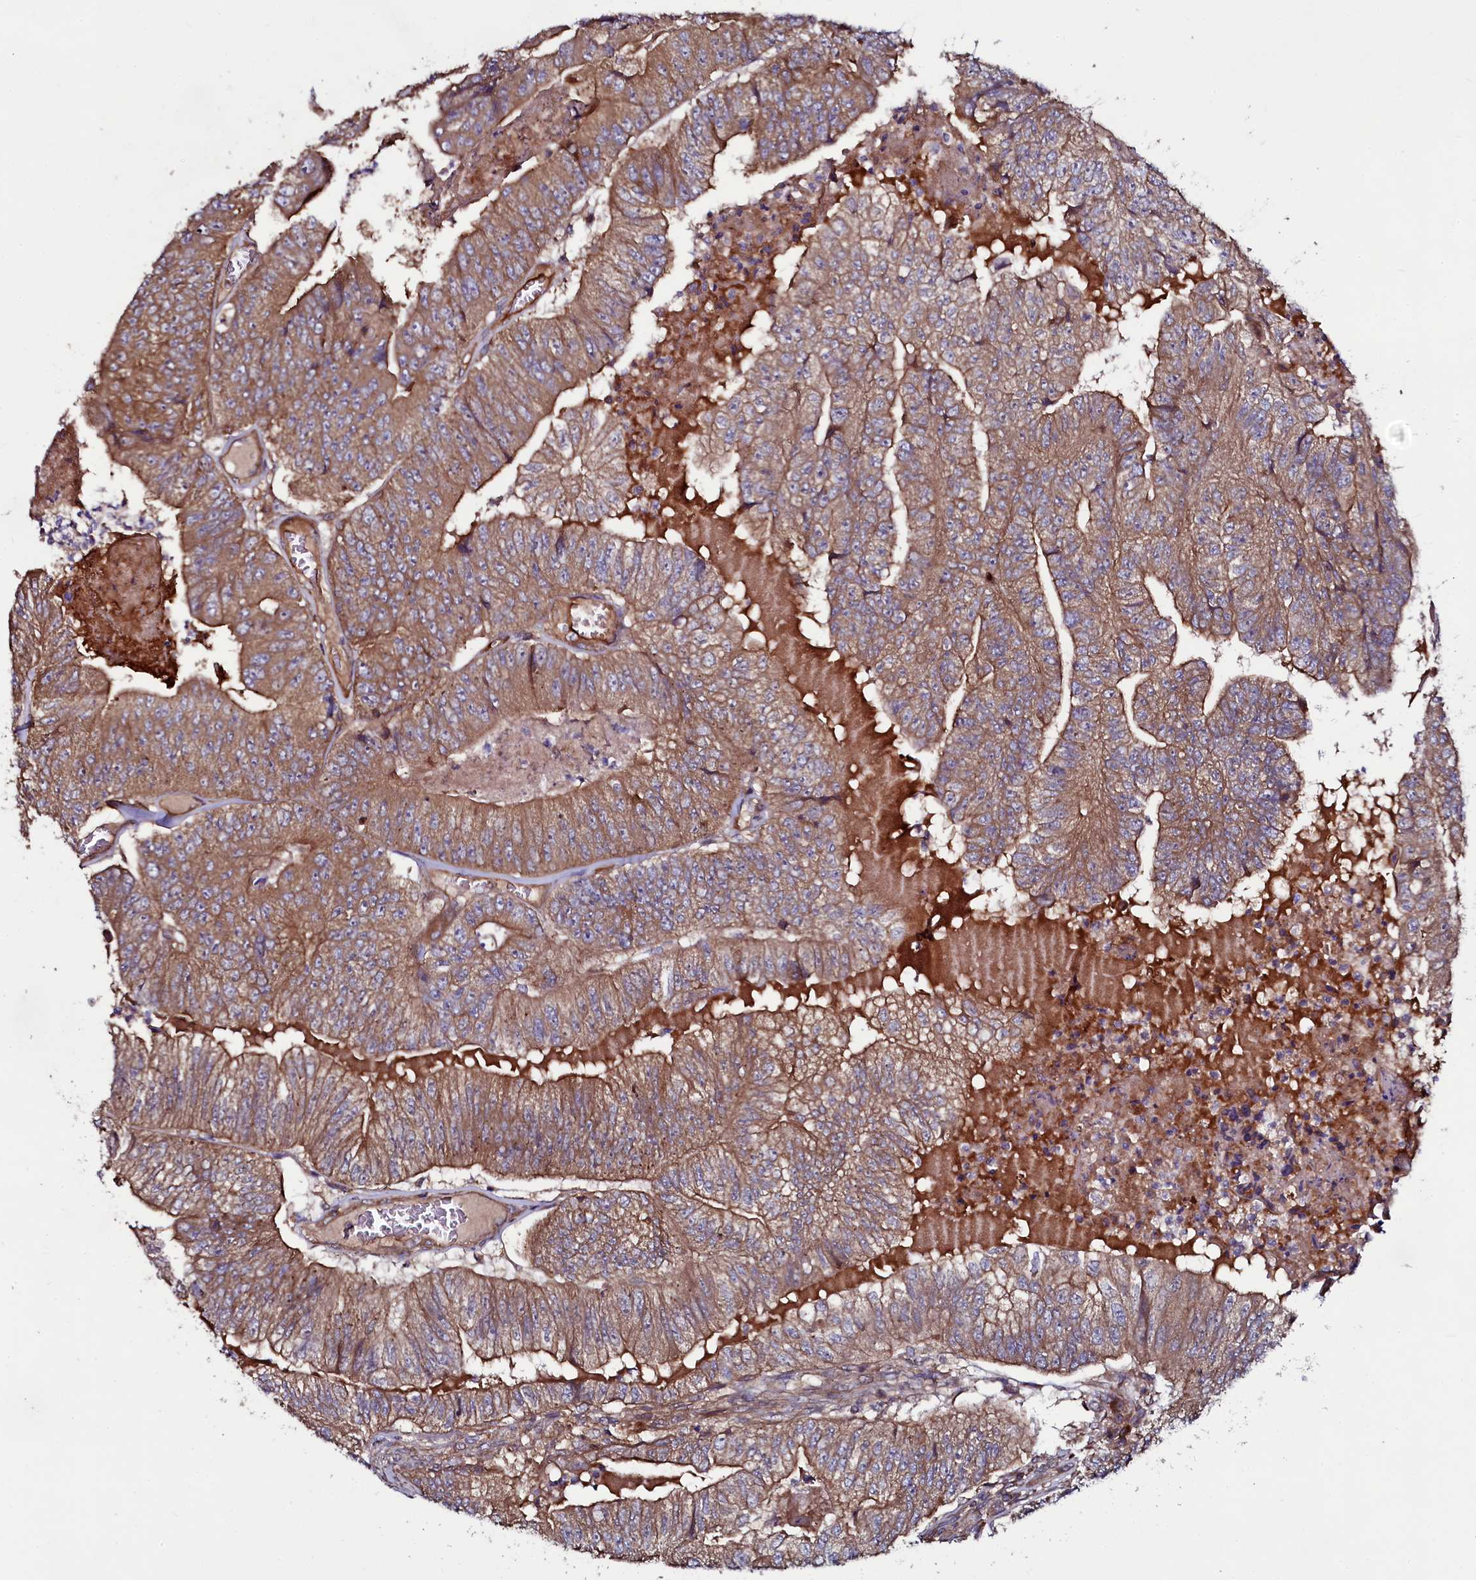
{"staining": {"intensity": "moderate", "quantity": ">75%", "location": "cytoplasmic/membranous"}, "tissue": "colorectal cancer", "cell_type": "Tumor cells", "image_type": "cancer", "snomed": [{"axis": "morphology", "description": "Adenocarcinoma, NOS"}, {"axis": "topography", "description": "Colon"}], "caption": "Immunohistochemistry (DAB (3,3'-diaminobenzidine)) staining of colorectal adenocarcinoma reveals moderate cytoplasmic/membranous protein positivity in approximately >75% of tumor cells.", "gene": "USPL1", "patient": {"sex": "female", "age": 67}}